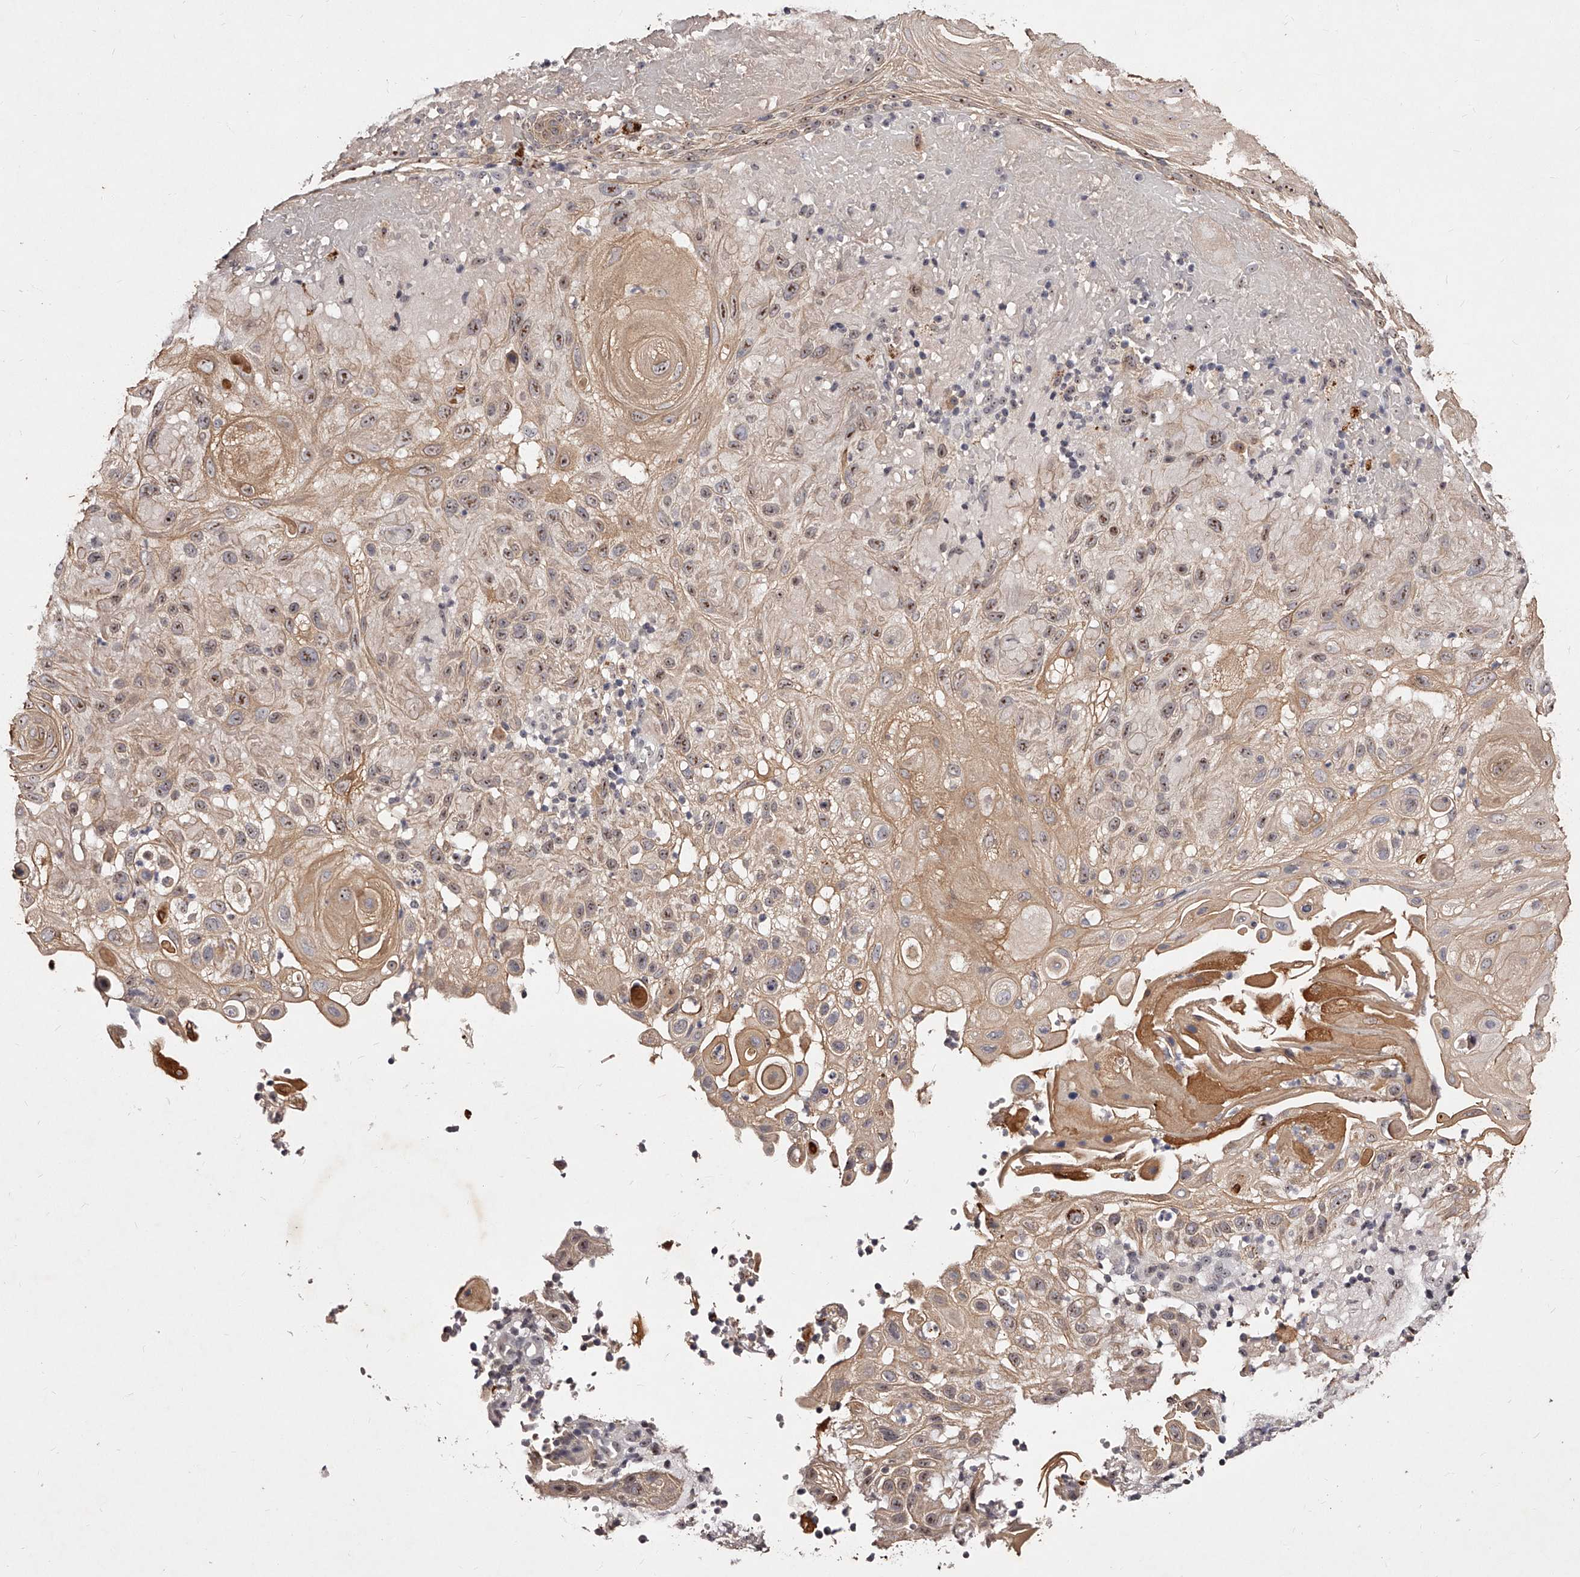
{"staining": {"intensity": "weak", "quantity": ">75%", "location": "cytoplasmic/membranous,nuclear"}, "tissue": "skin cancer", "cell_type": "Tumor cells", "image_type": "cancer", "snomed": [{"axis": "morphology", "description": "Normal tissue, NOS"}, {"axis": "morphology", "description": "Squamous cell carcinoma, NOS"}, {"axis": "topography", "description": "Skin"}], "caption": "Immunohistochemical staining of skin squamous cell carcinoma demonstrates weak cytoplasmic/membranous and nuclear protein staining in about >75% of tumor cells. (DAB IHC with brightfield microscopy, high magnification).", "gene": "PHACTR1", "patient": {"sex": "female", "age": 96}}